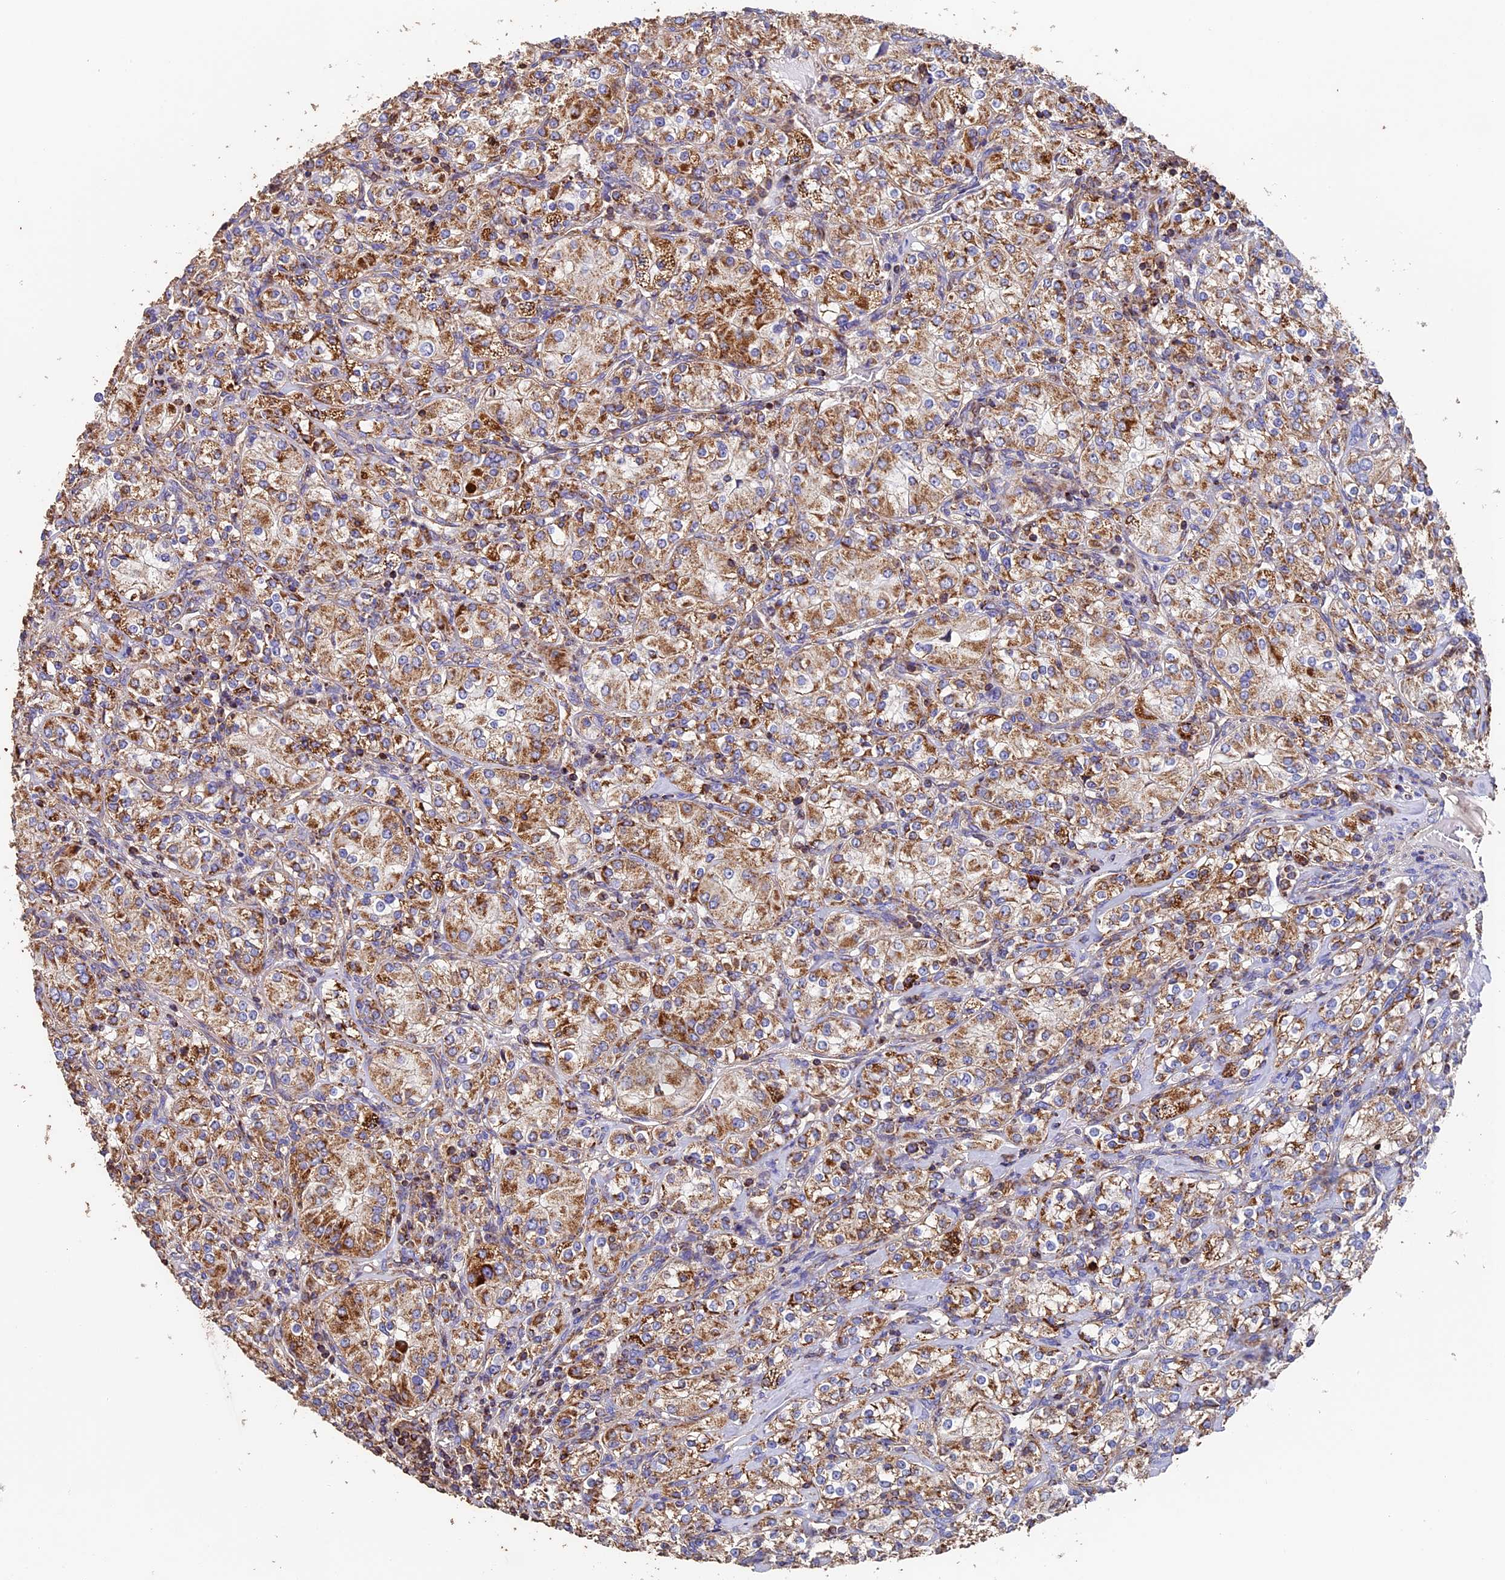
{"staining": {"intensity": "moderate", "quantity": ">75%", "location": "cytoplasmic/membranous"}, "tissue": "renal cancer", "cell_type": "Tumor cells", "image_type": "cancer", "snomed": [{"axis": "morphology", "description": "Adenocarcinoma, NOS"}, {"axis": "topography", "description": "Kidney"}], "caption": "This photomicrograph exhibits immunohistochemistry staining of human adenocarcinoma (renal), with medium moderate cytoplasmic/membranous expression in about >75% of tumor cells.", "gene": "ADAT1", "patient": {"sex": "male", "age": 77}}